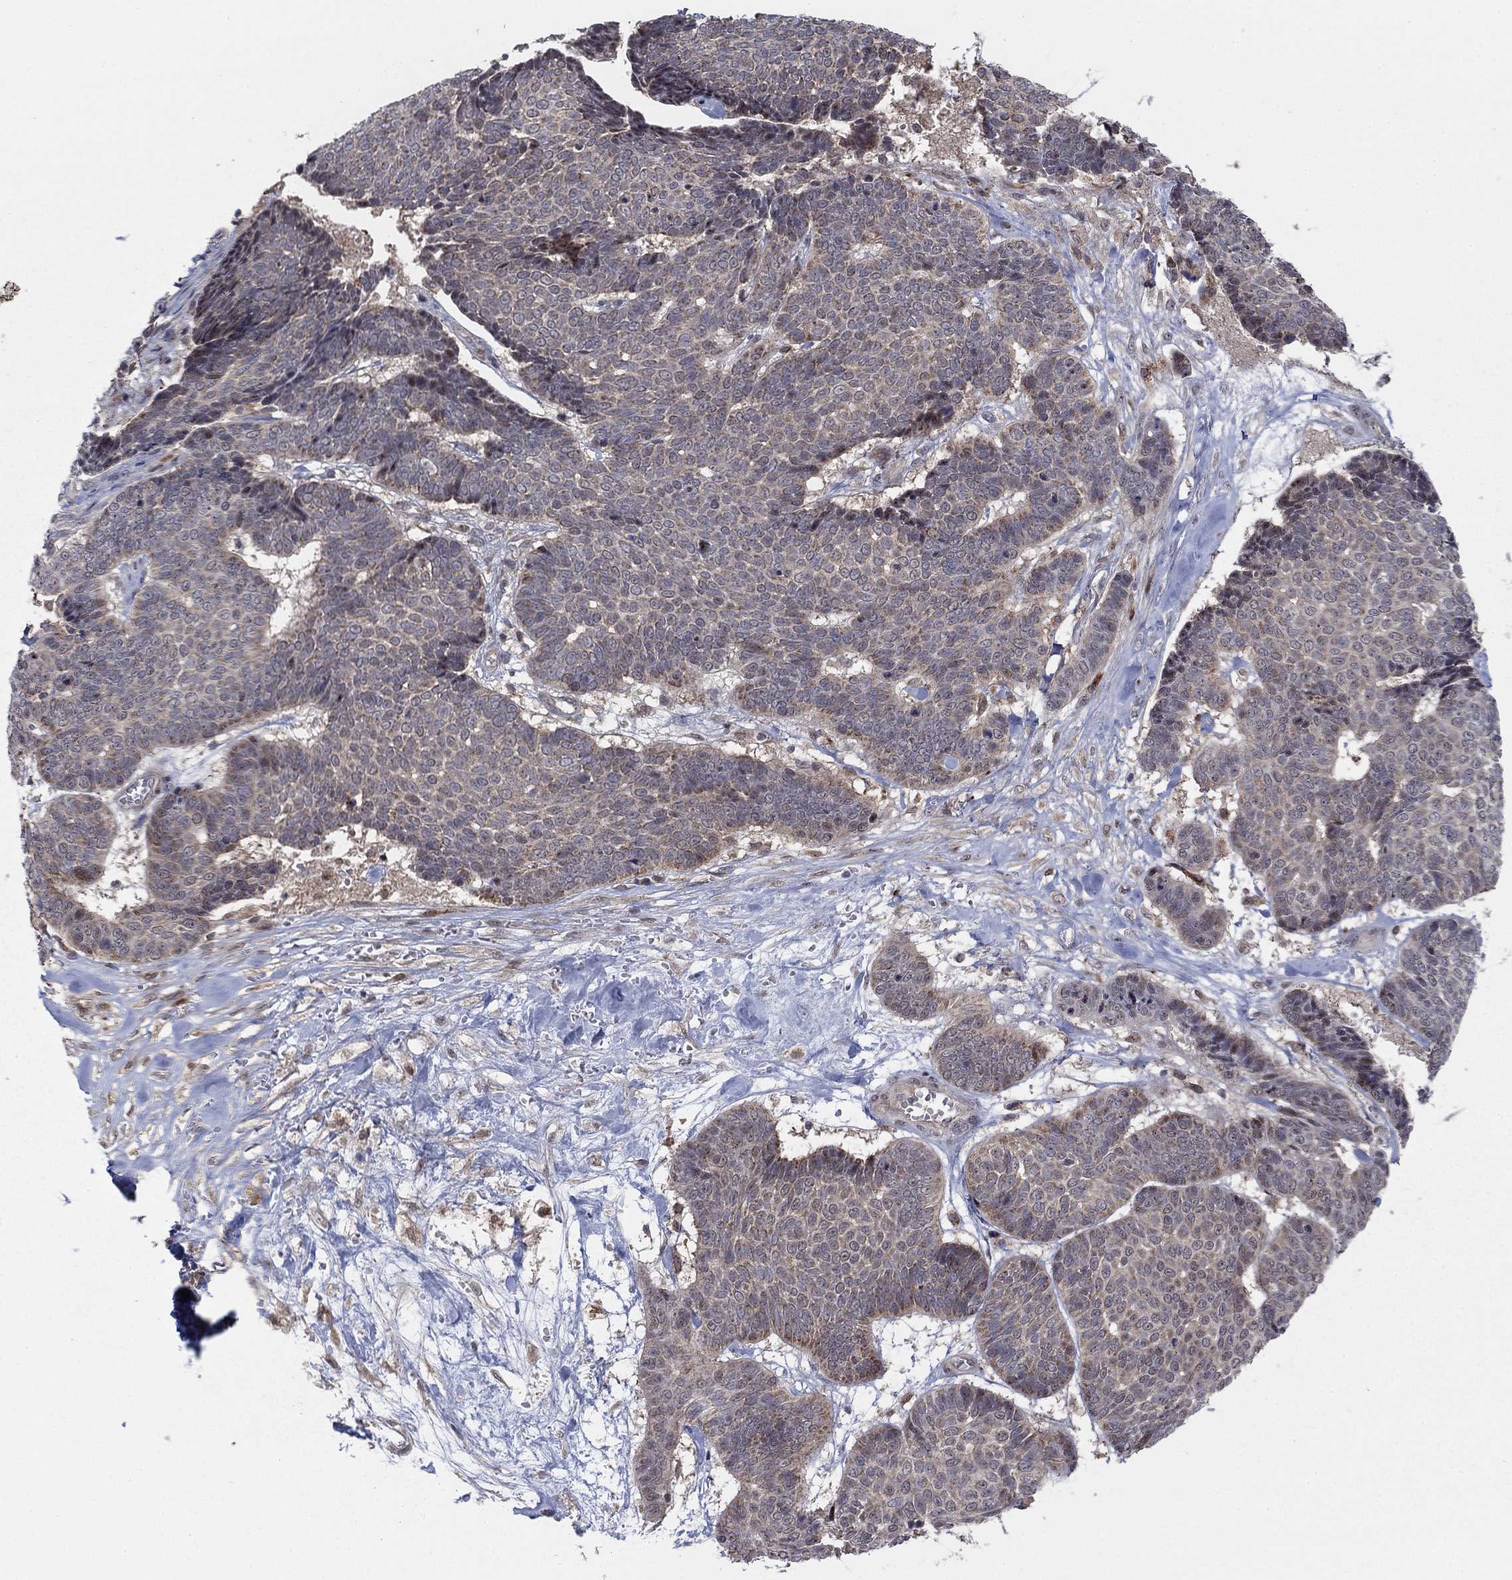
{"staining": {"intensity": "negative", "quantity": "none", "location": "none"}, "tissue": "skin cancer", "cell_type": "Tumor cells", "image_type": "cancer", "snomed": [{"axis": "morphology", "description": "Basal cell carcinoma"}, {"axis": "topography", "description": "Skin"}], "caption": "DAB immunohistochemical staining of basal cell carcinoma (skin) exhibits no significant positivity in tumor cells. (Brightfield microscopy of DAB immunohistochemistry (IHC) at high magnification).", "gene": "ZNF395", "patient": {"sex": "male", "age": 86}}